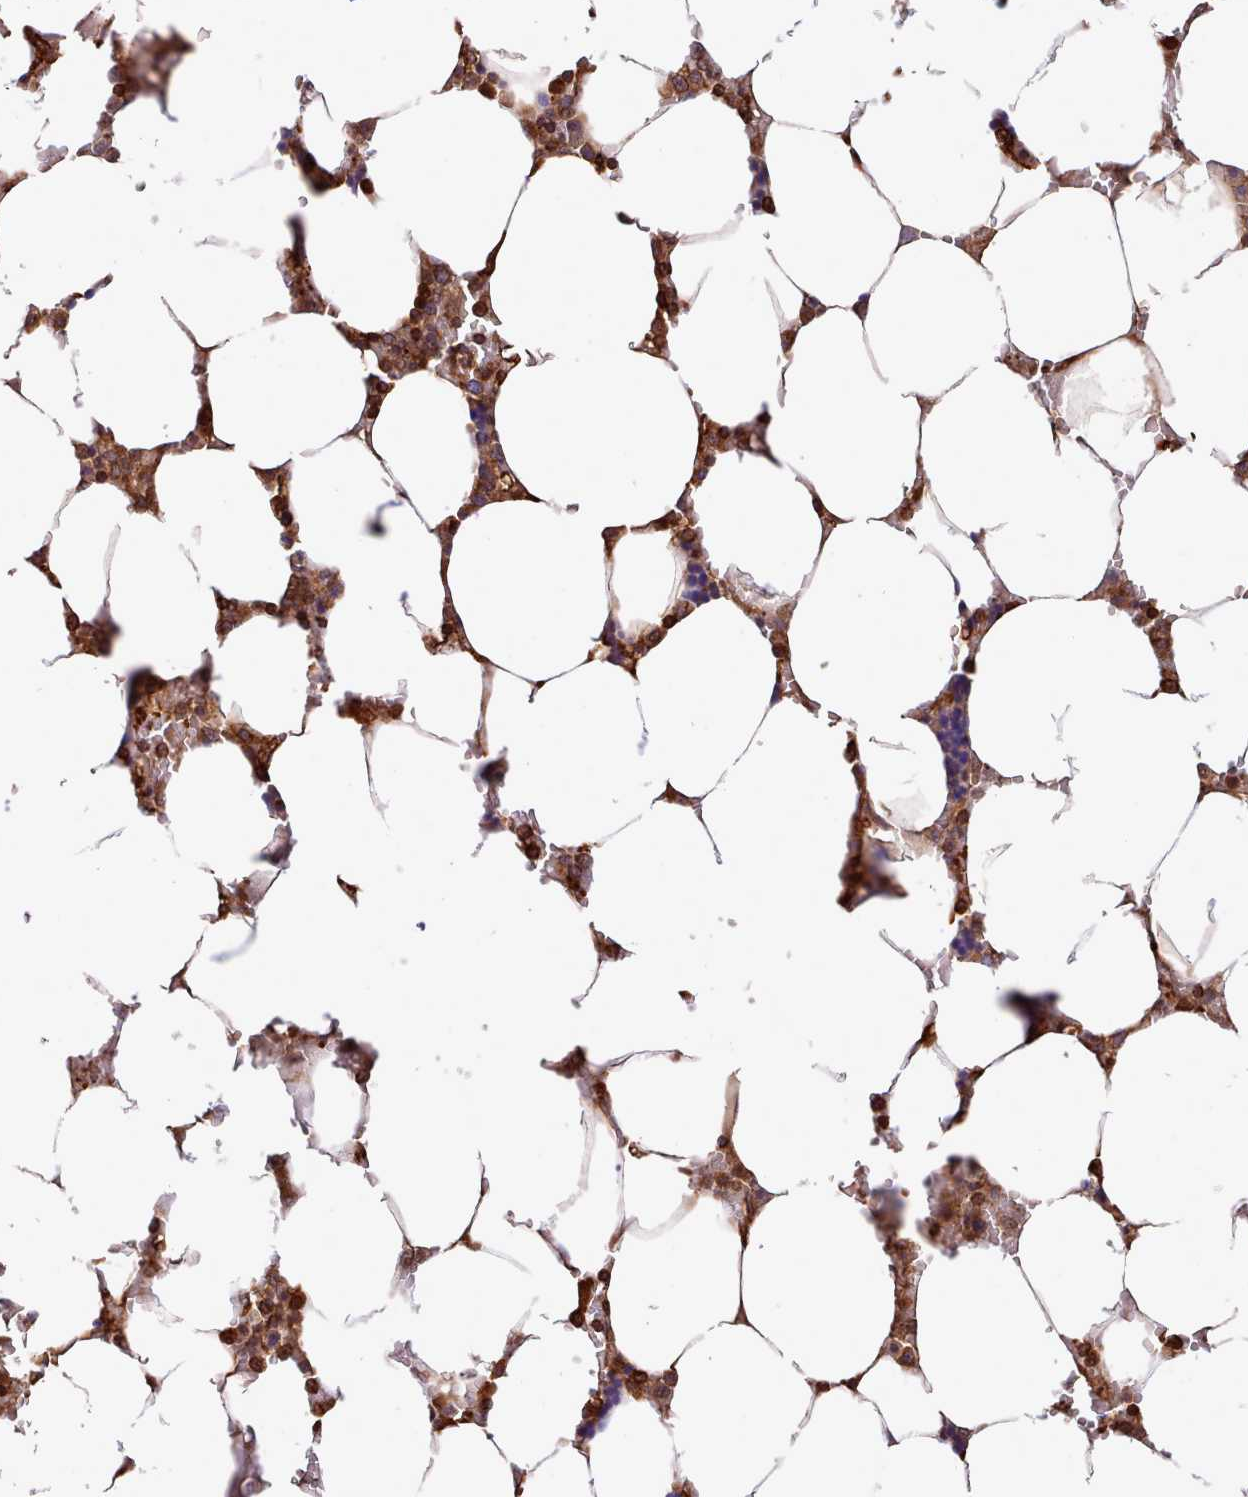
{"staining": {"intensity": "strong", "quantity": ">75%", "location": "cytoplasmic/membranous"}, "tissue": "bone marrow", "cell_type": "Hematopoietic cells", "image_type": "normal", "snomed": [{"axis": "morphology", "description": "Normal tissue, NOS"}, {"axis": "topography", "description": "Bone marrow"}], "caption": "Bone marrow stained with immunohistochemistry reveals strong cytoplasmic/membranous positivity in approximately >75% of hematopoietic cells.", "gene": "CAPZA1", "patient": {"sex": "male", "age": 64}}